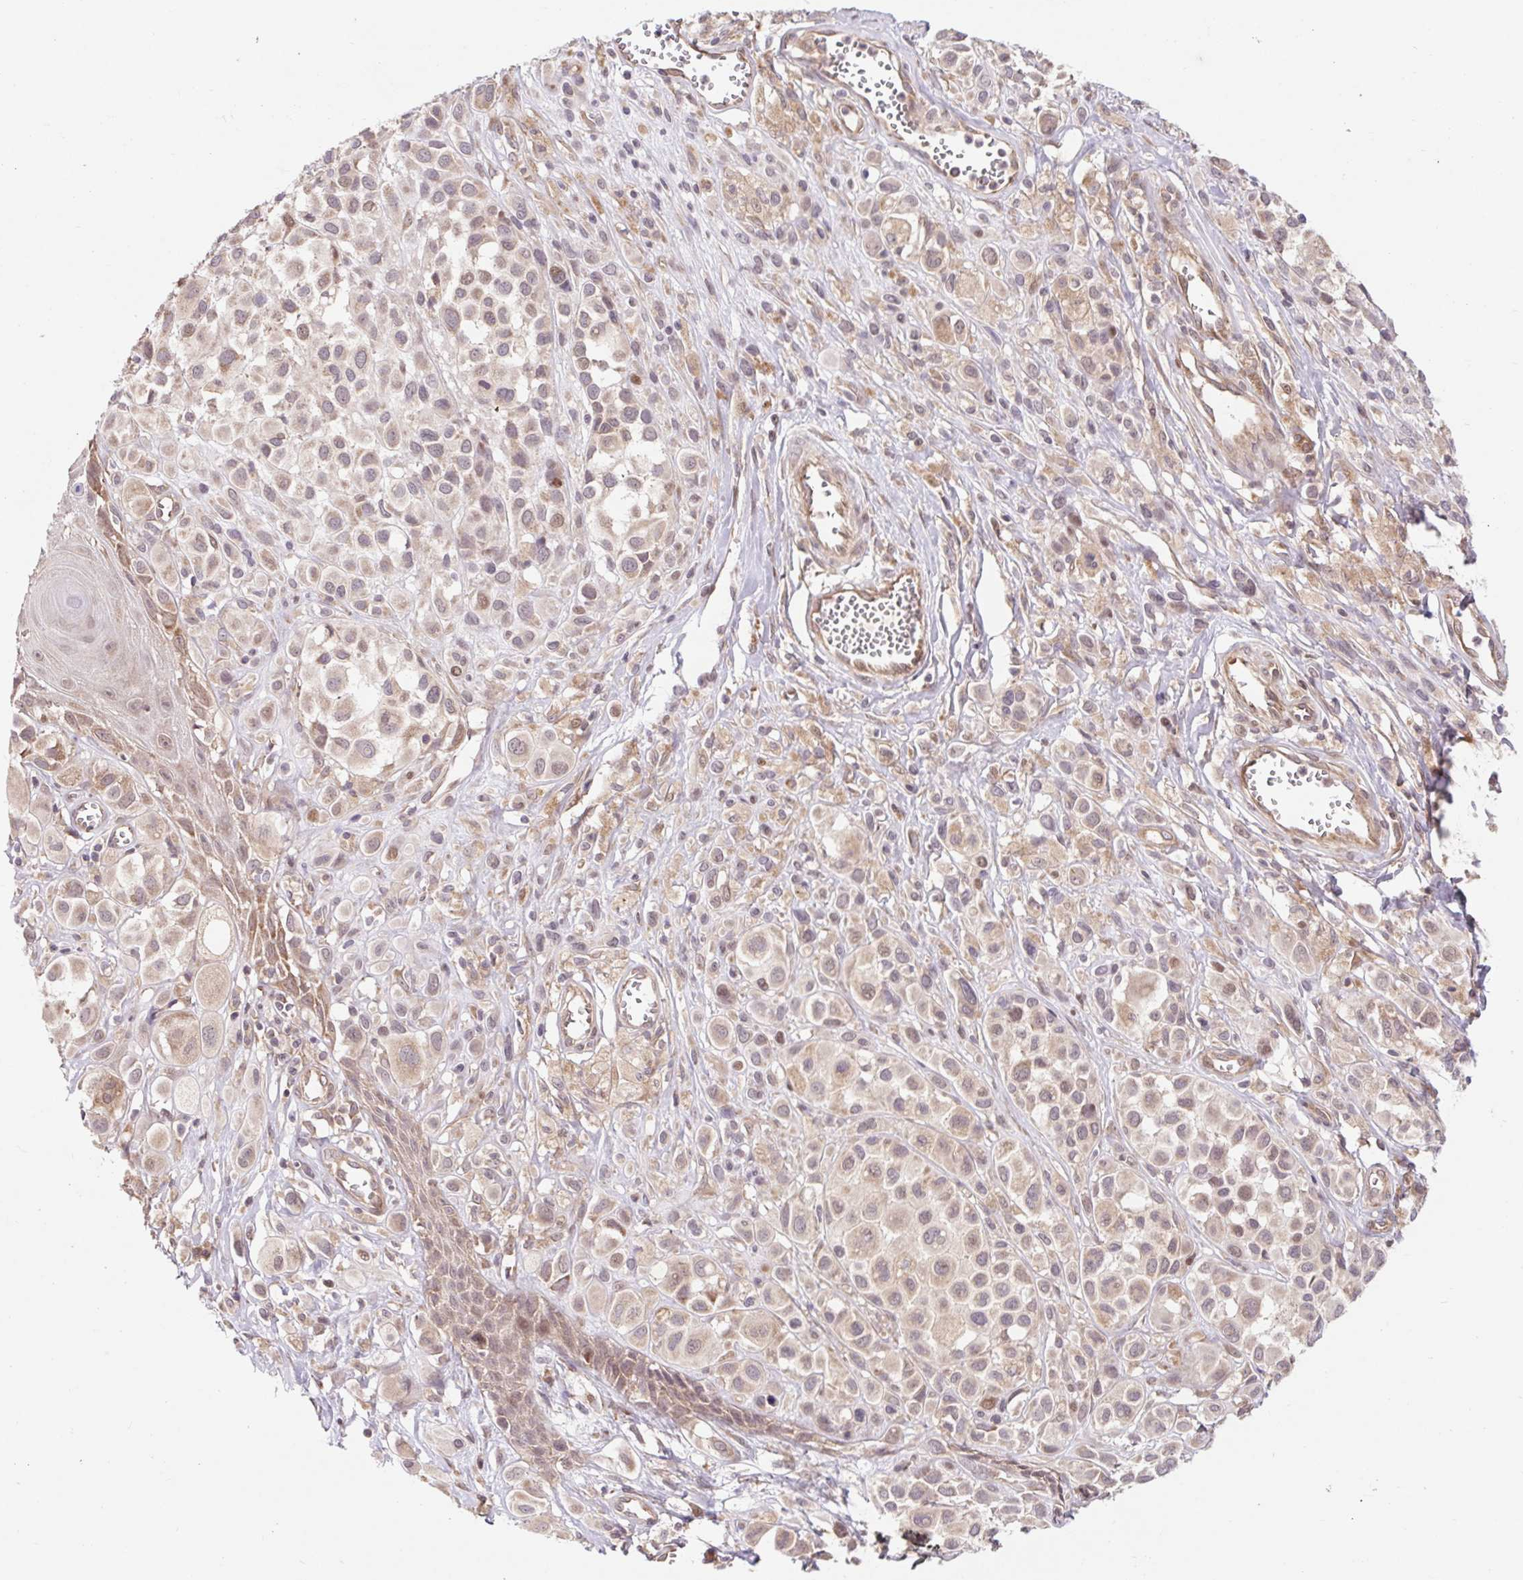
{"staining": {"intensity": "weak", "quantity": ">75%", "location": "cytoplasmic/membranous,nuclear"}, "tissue": "melanoma", "cell_type": "Tumor cells", "image_type": "cancer", "snomed": [{"axis": "morphology", "description": "Malignant melanoma, NOS"}, {"axis": "topography", "description": "Skin"}], "caption": "There is low levels of weak cytoplasmic/membranous and nuclear positivity in tumor cells of melanoma, as demonstrated by immunohistochemical staining (brown color).", "gene": "HFE", "patient": {"sex": "male", "age": 77}}